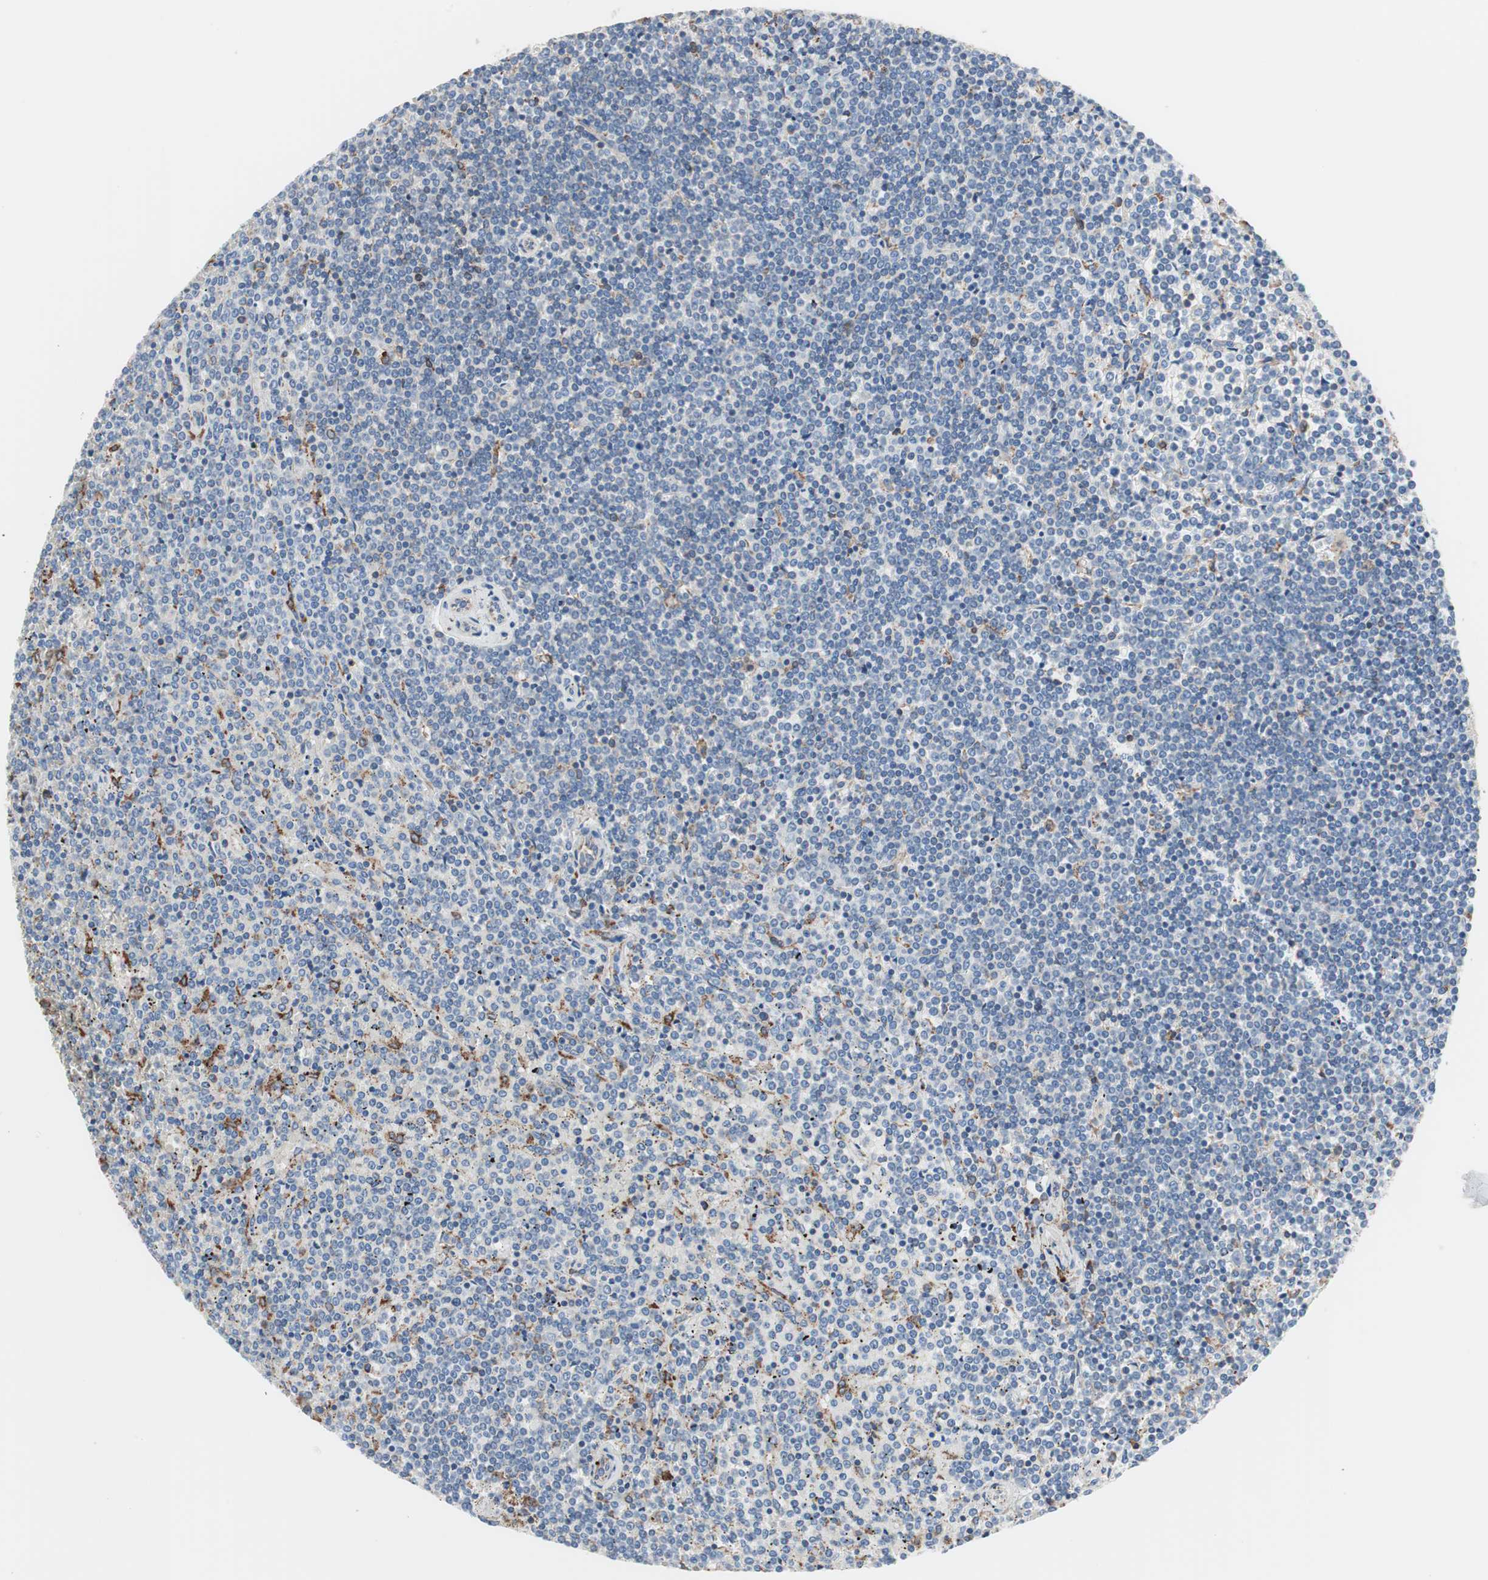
{"staining": {"intensity": "negative", "quantity": "none", "location": "none"}, "tissue": "lymphoma", "cell_type": "Tumor cells", "image_type": "cancer", "snomed": [{"axis": "morphology", "description": "Malignant lymphoma, non-Hodgkin's type, Low grade"}, {"axis": "topography", "description": "Spleen"}], "caption": "This is a image of immunohistochemistry (IHC) staining of lymphoma, which shows no expression in tumor cells.", "gene": "SLC27A4", "patient": {"sex": "female", "age": 19}}